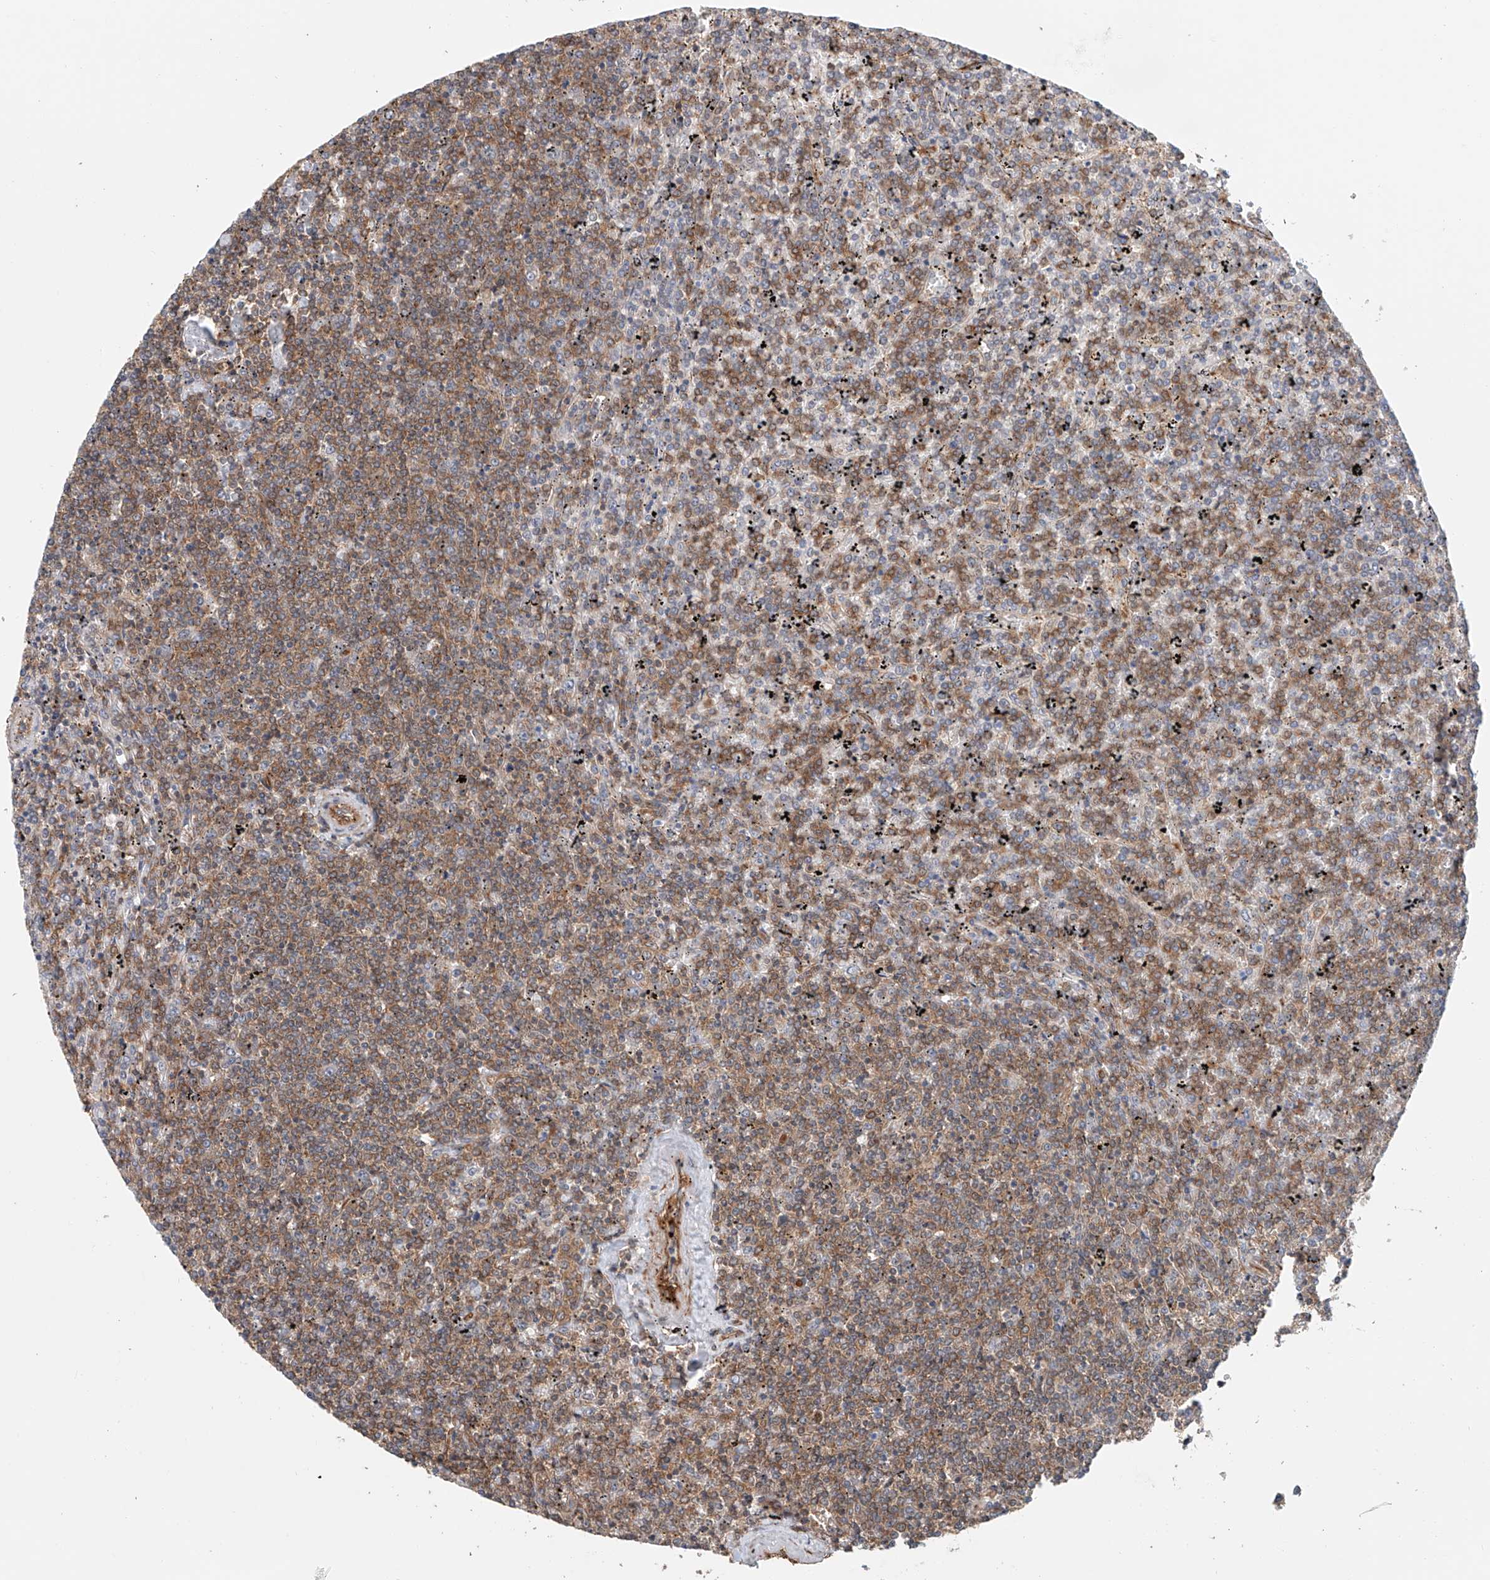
{"staining": {"intensity": "moderate", "quantity": ">75%", "location": "cytoplasmic/membranous"}, "tissue": "lymphoma", "cell_type": "Tumor cells", "image_type": "cancer", "snomed": [{"axis": "morphology", "description": "Malignant lymphoma, non-Hodgkin's type, Low grade"}, {"axis": "topography", "description": "Spleen"}], "caption": "Protein expression analysis of low-grade malignant lymphoma, non-Hodgkin's type shows moderate cytoplasmic/membranous expression in approximately >75% of tumor cells.", "gene": "FRYL", "patient": {"sex": "female", "age": 19}}